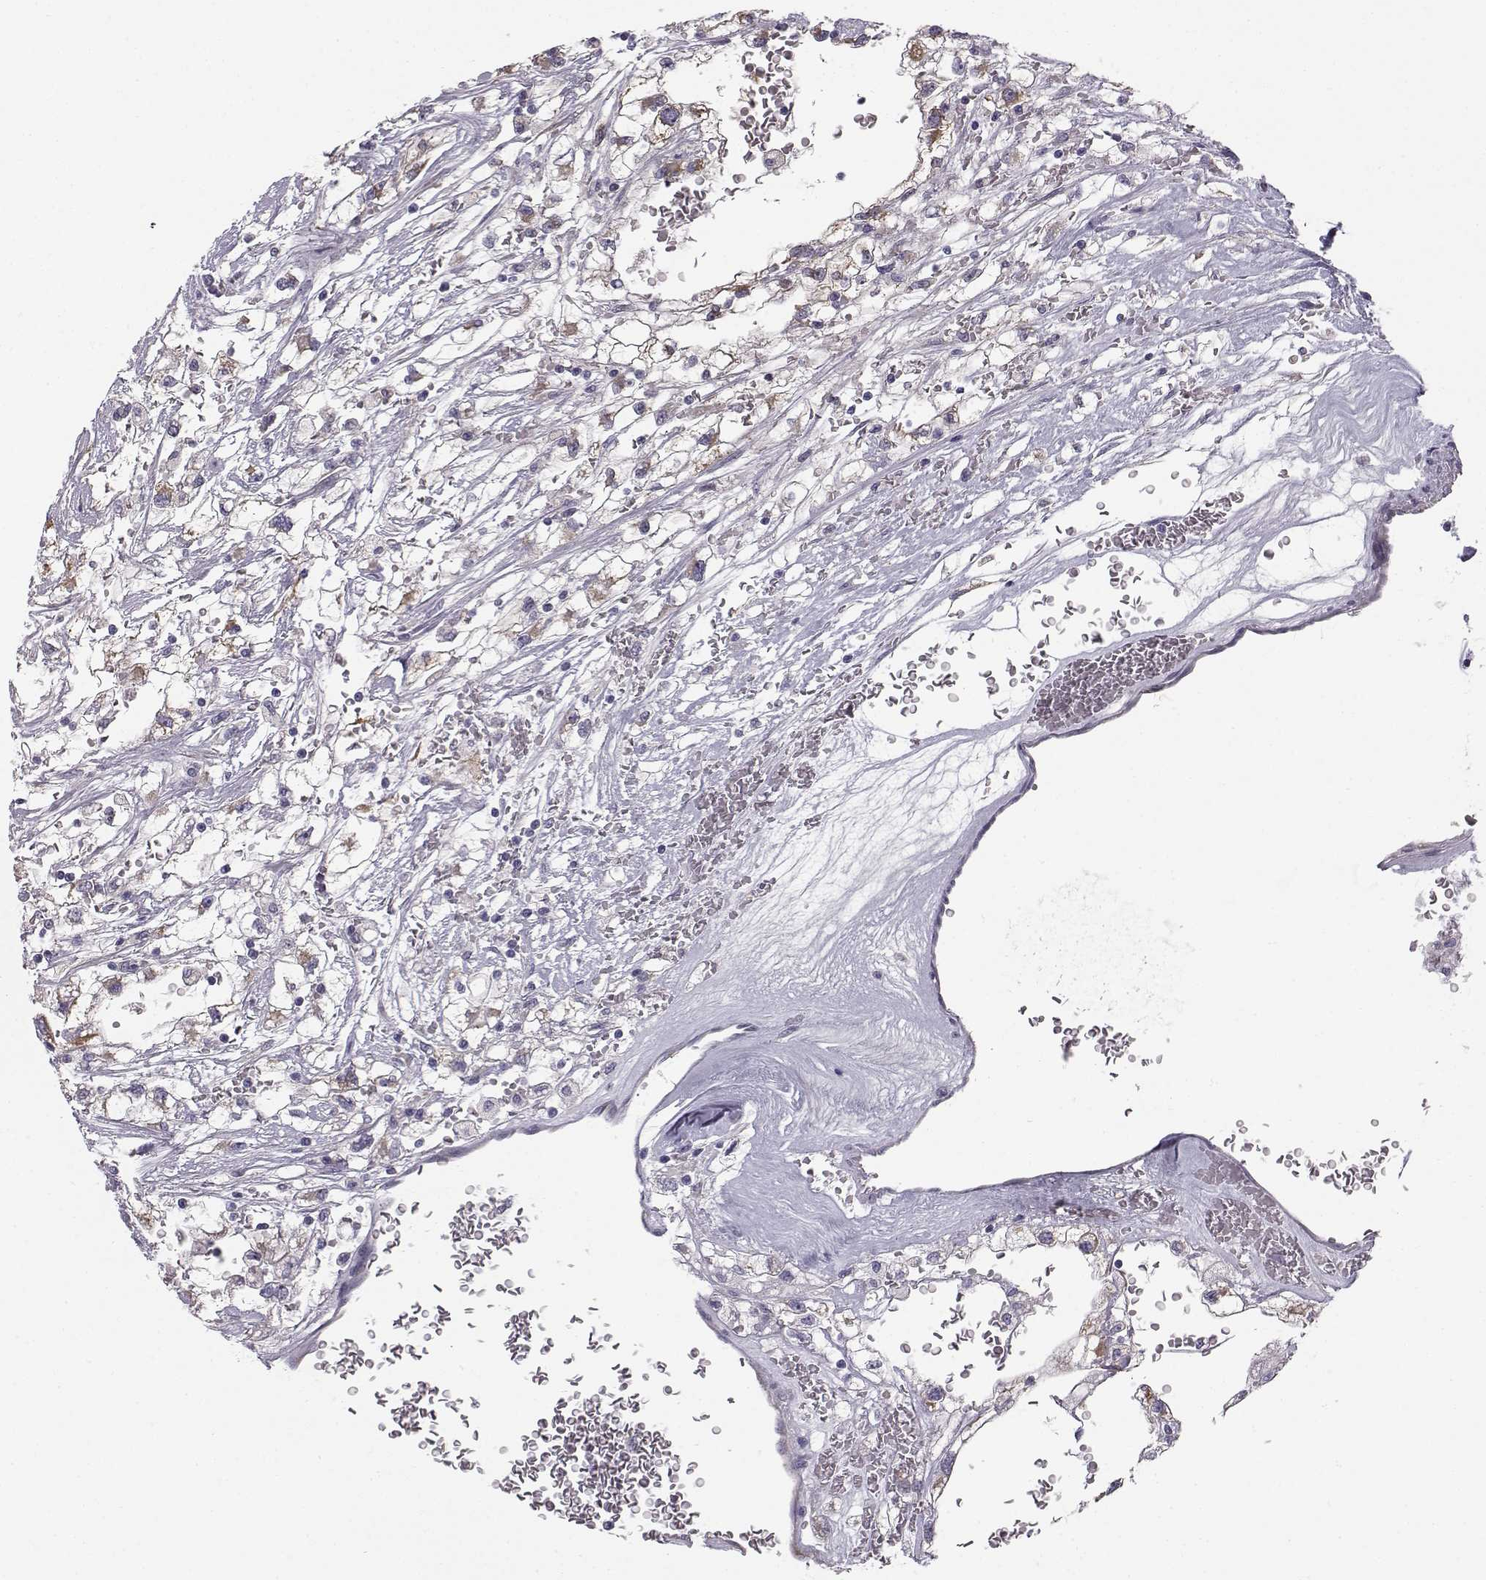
{"staining": {"intensity": "weak", "quantity": "<25%", "location": "cytoplasmic/membranous"}, "tissue": "renal cancer", "cell_type": "Tumor cells", "image_type": "cancer", "snomed": [{"axis": "morphology", "description": "Adenocarcinoma, NOS"}, {"axis": "topography", "description": "Kidney"}], "caption": "This histopathology image is of renal adenocarcinoma stained with IHC to label a protein in brown with the nuclei are counter-stained blue. There is no positivity in tumor cells.", "gene": "KCNMB4", "patient": {"sex": "male", "age": 59}}